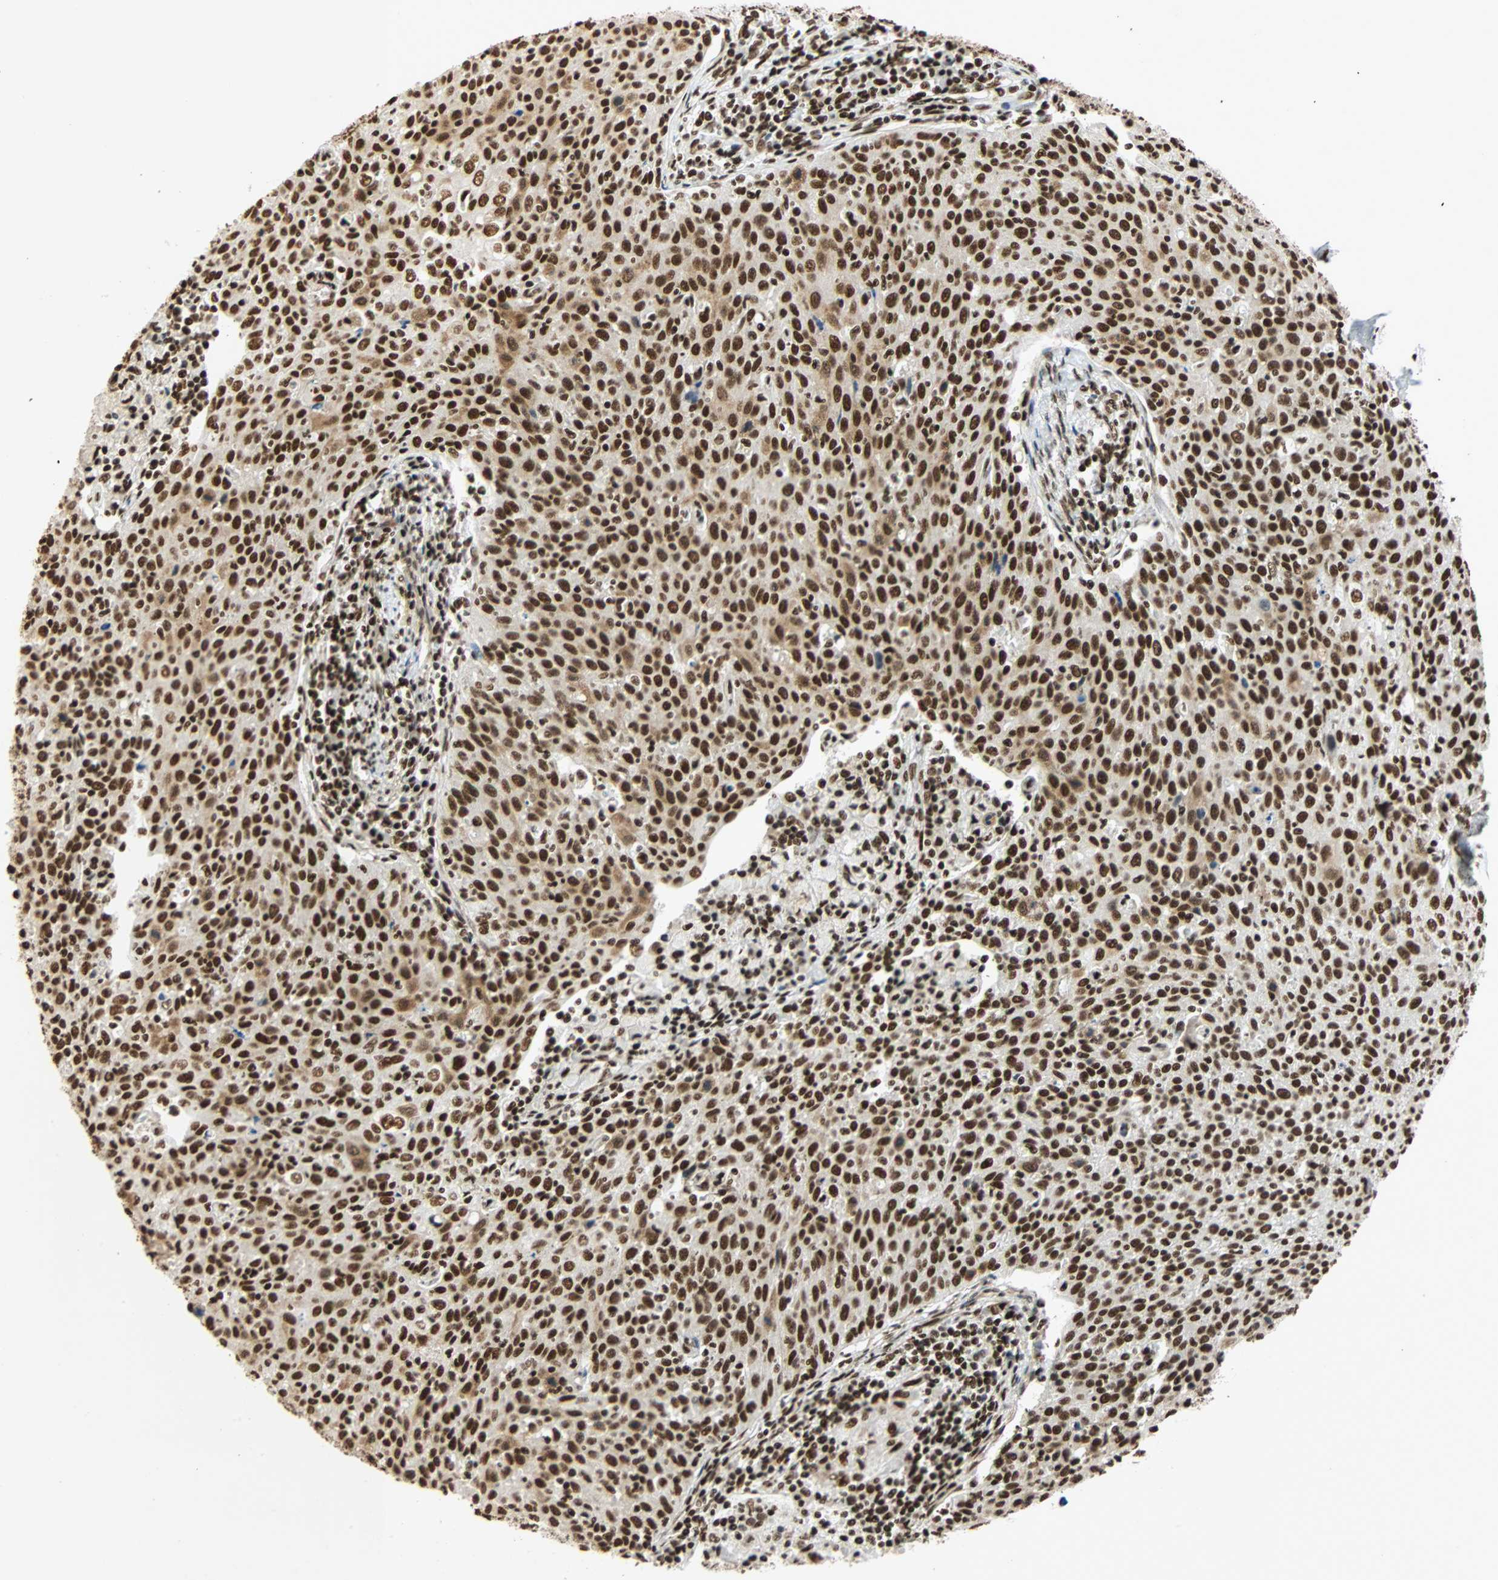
{"staining": {"intensity": "strong", "quantity": ">75%", "location": "cytoplasmic/membranous,nuclear"}, "tissue": "cervical cancer", "cell_type": "Tumor cells", "image_type": "cancer", "snomed": [{"axis": "morphology", "description": "Squamous cell carcinoma, NOS"}, {"axis": "topography", "description": "Cervix"}], "caption": "Human cervical cancer stained with a brown dye displays strong cytoplasmic/membranous and nuclear positive expression in about >75% of tumor cells.", "gene": "CDK12", "patient": {"sex": "female", "age": 38}}